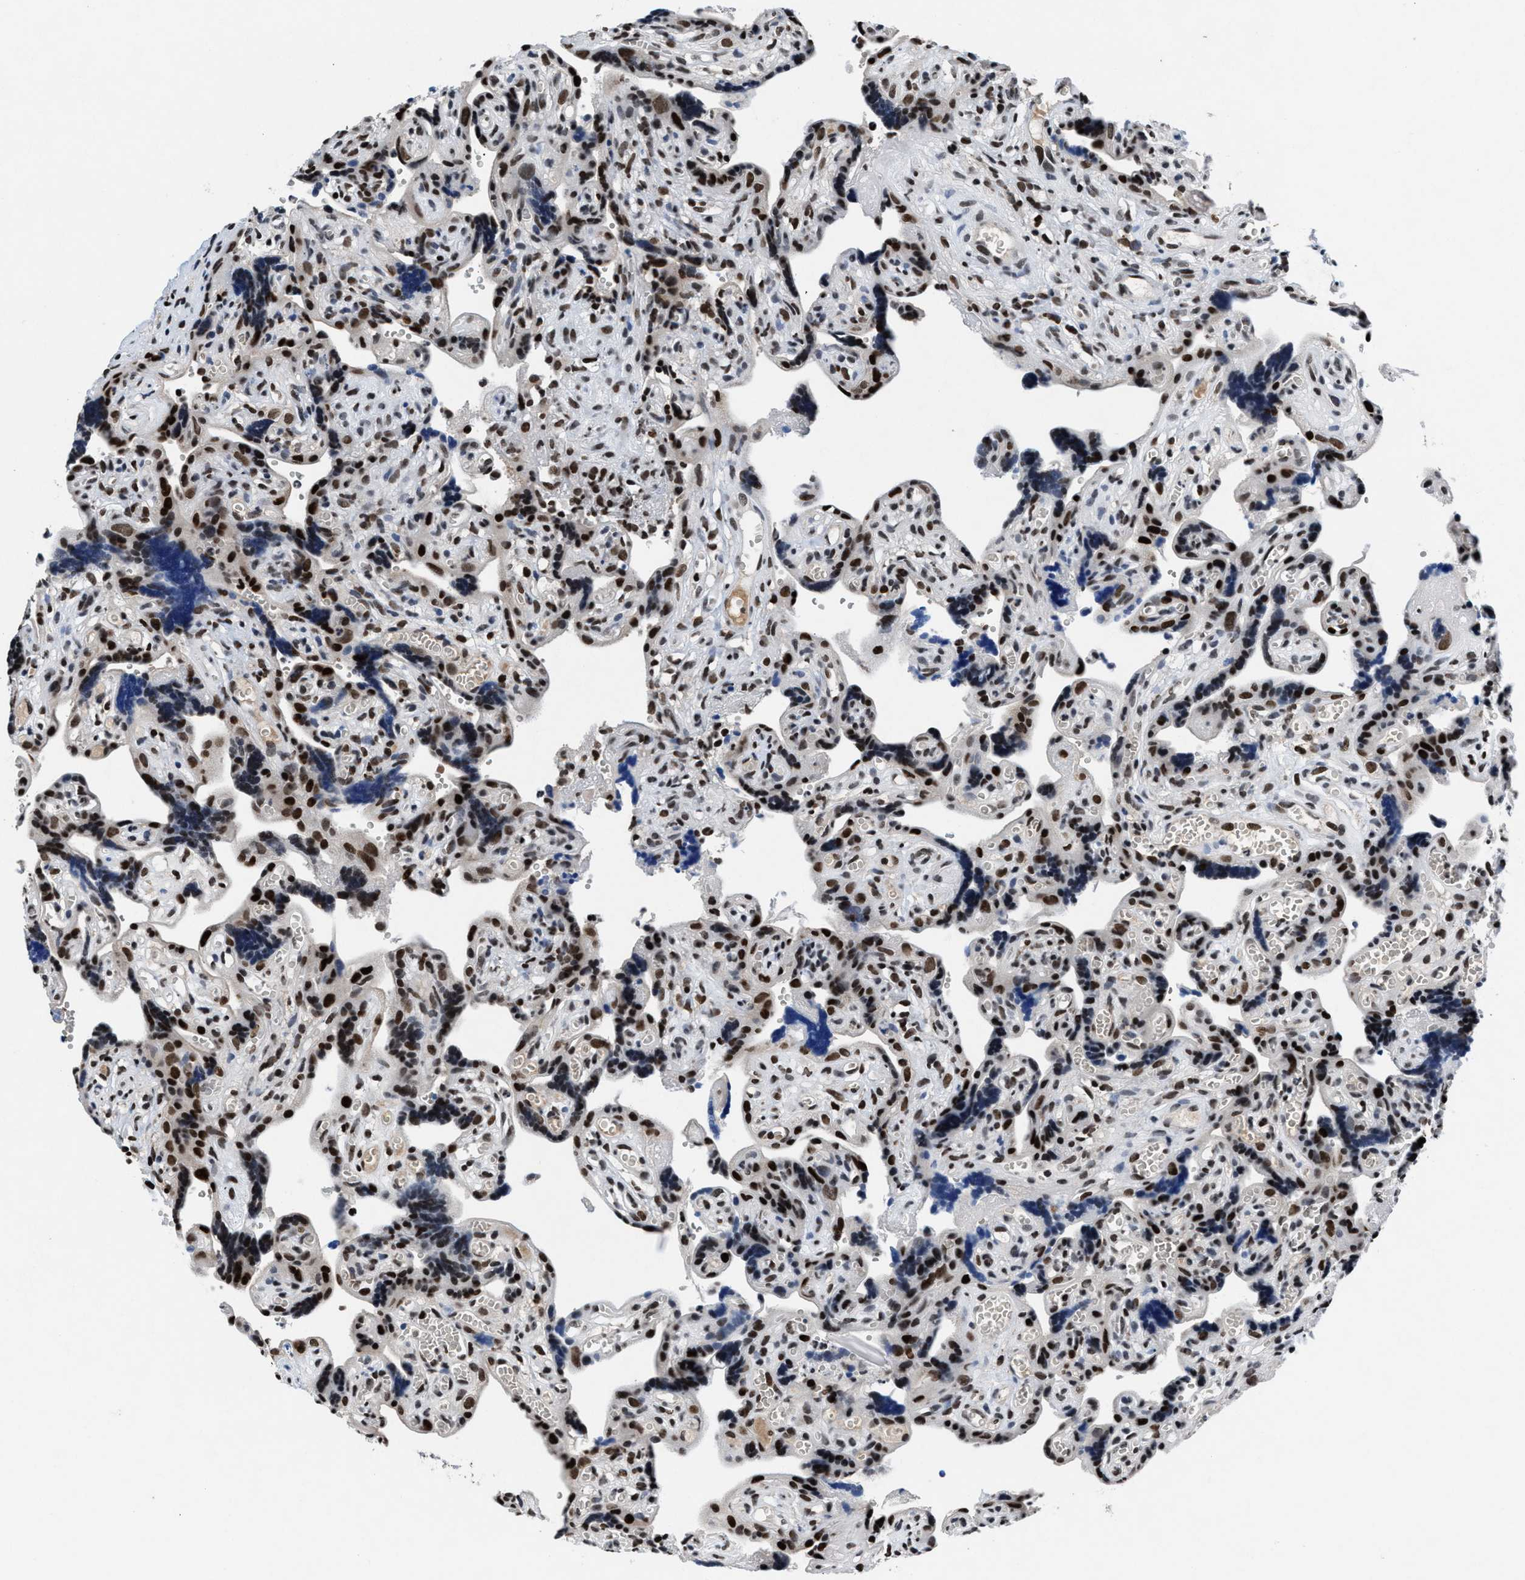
{"staining": {"intensity": "strong", "quantity": ">75%", "location": "nuclear"}, "tissue": "placenta", "cell_type": "Decidual cells", "image_type": "normal", "snomed": [{"axis": "morphology", "description": "Normal tissue, NOS"}, {"axis": "topography", "description": "Placenta"}], "caption": "Brown immunohistochemical staining in unremarkable placenta exhibits strong nuclear expression in about >75% of decidual cells. (DAB (3,3'-diaminobenzidine) IHC with brightfield microscopy, high magnification).", "gene": "WDR81", "patient": {"sex": "female", "age": 30}}